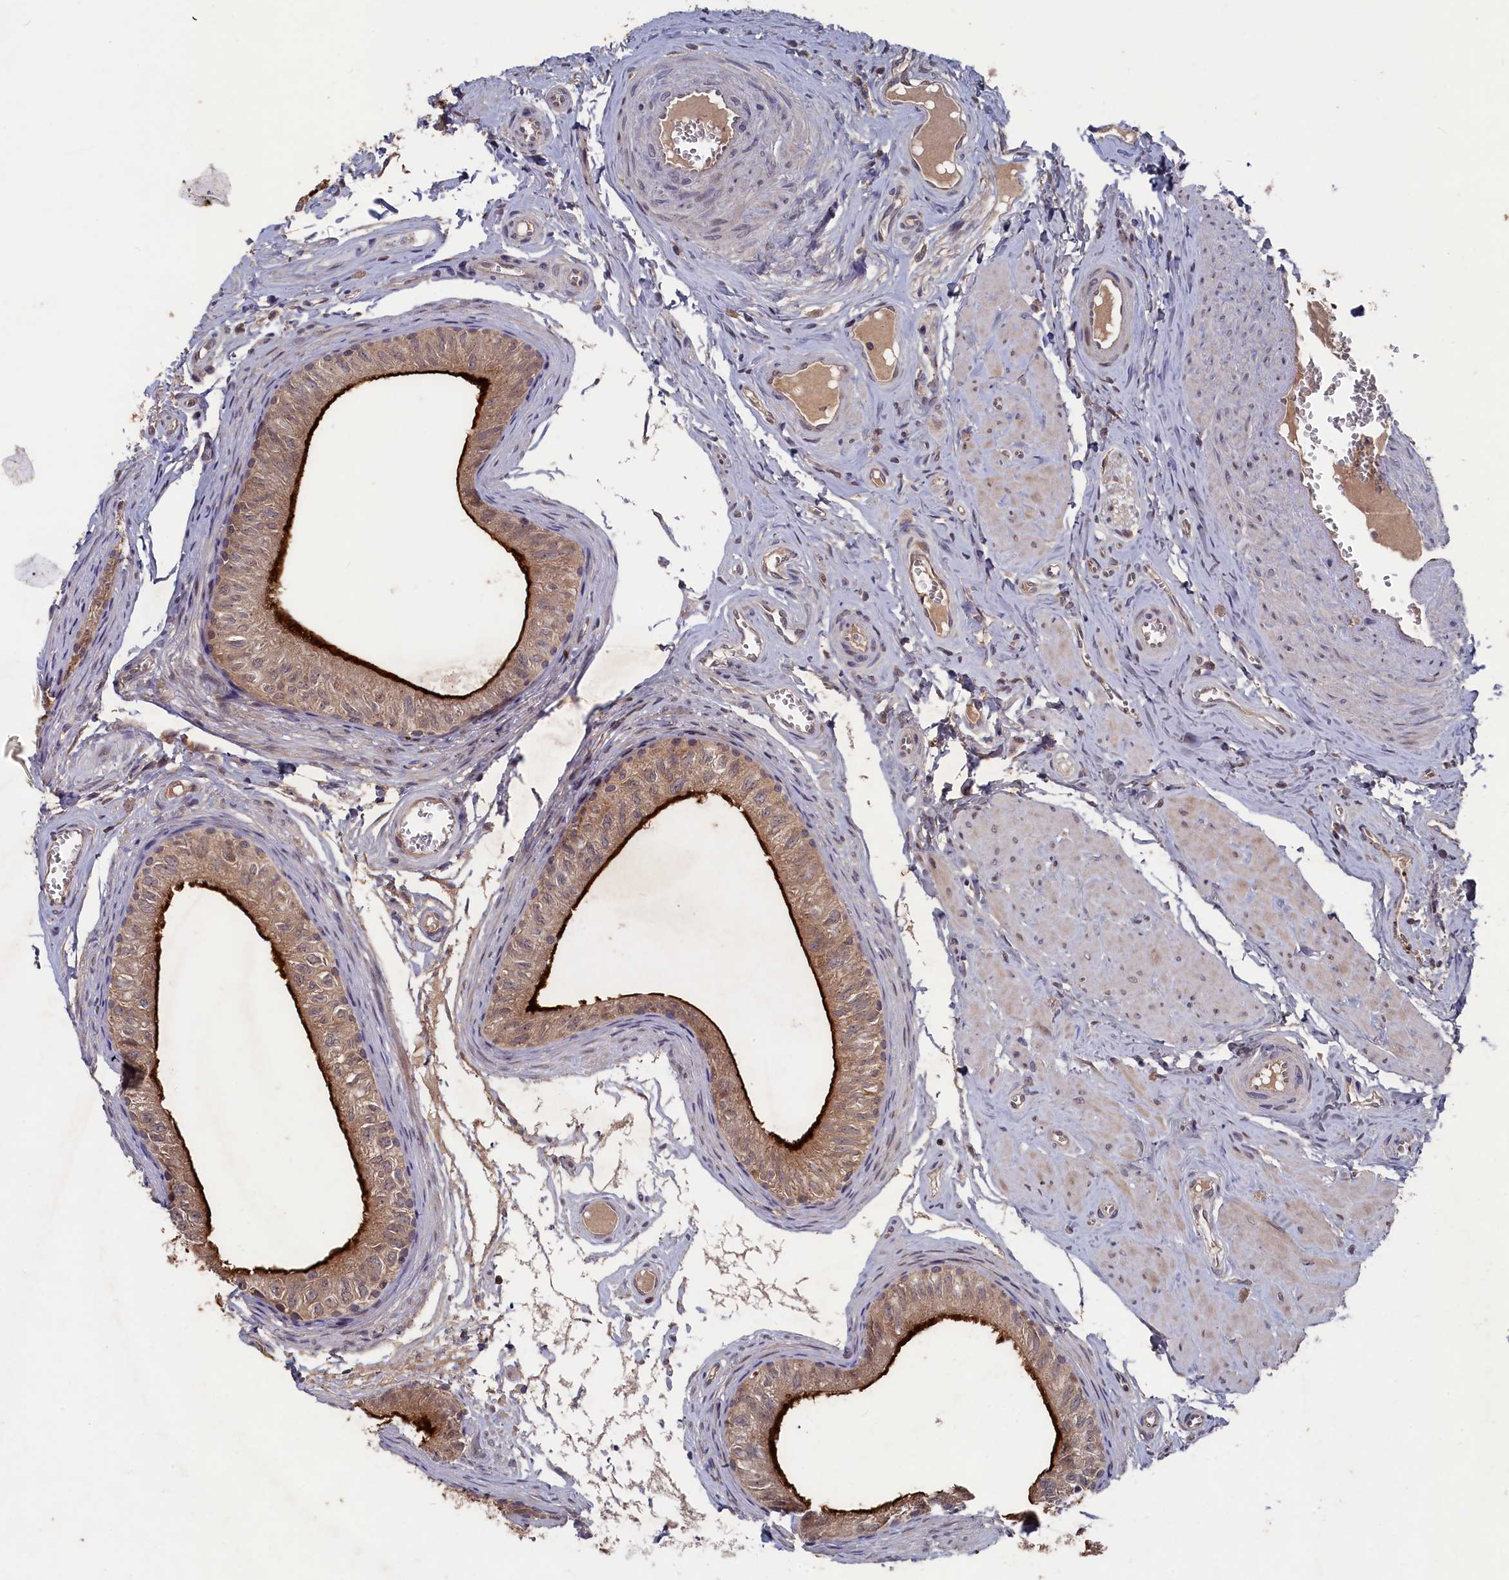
{"staining": {"intensity": "strong", "quantity": "25%-75%", "location": "cytoplasmic/membranous,nuclear"}, "tissue": "epididymis", "cell_type": "Glandular cells", "image_type": "normal", "snomed": [{"axis": "morphology", "description": "Normal tissue, NOS"}, {"axis": "topography", "description": "Epididymis"}], "caption": "Protein staining demonstrates strong cytoplasmic/membranous,nuclear staining in approximately 25%-75% of glandular cells in normal epididymis.", "gene": "TMC5", "patient": {"sex": "male", "age": 42}}